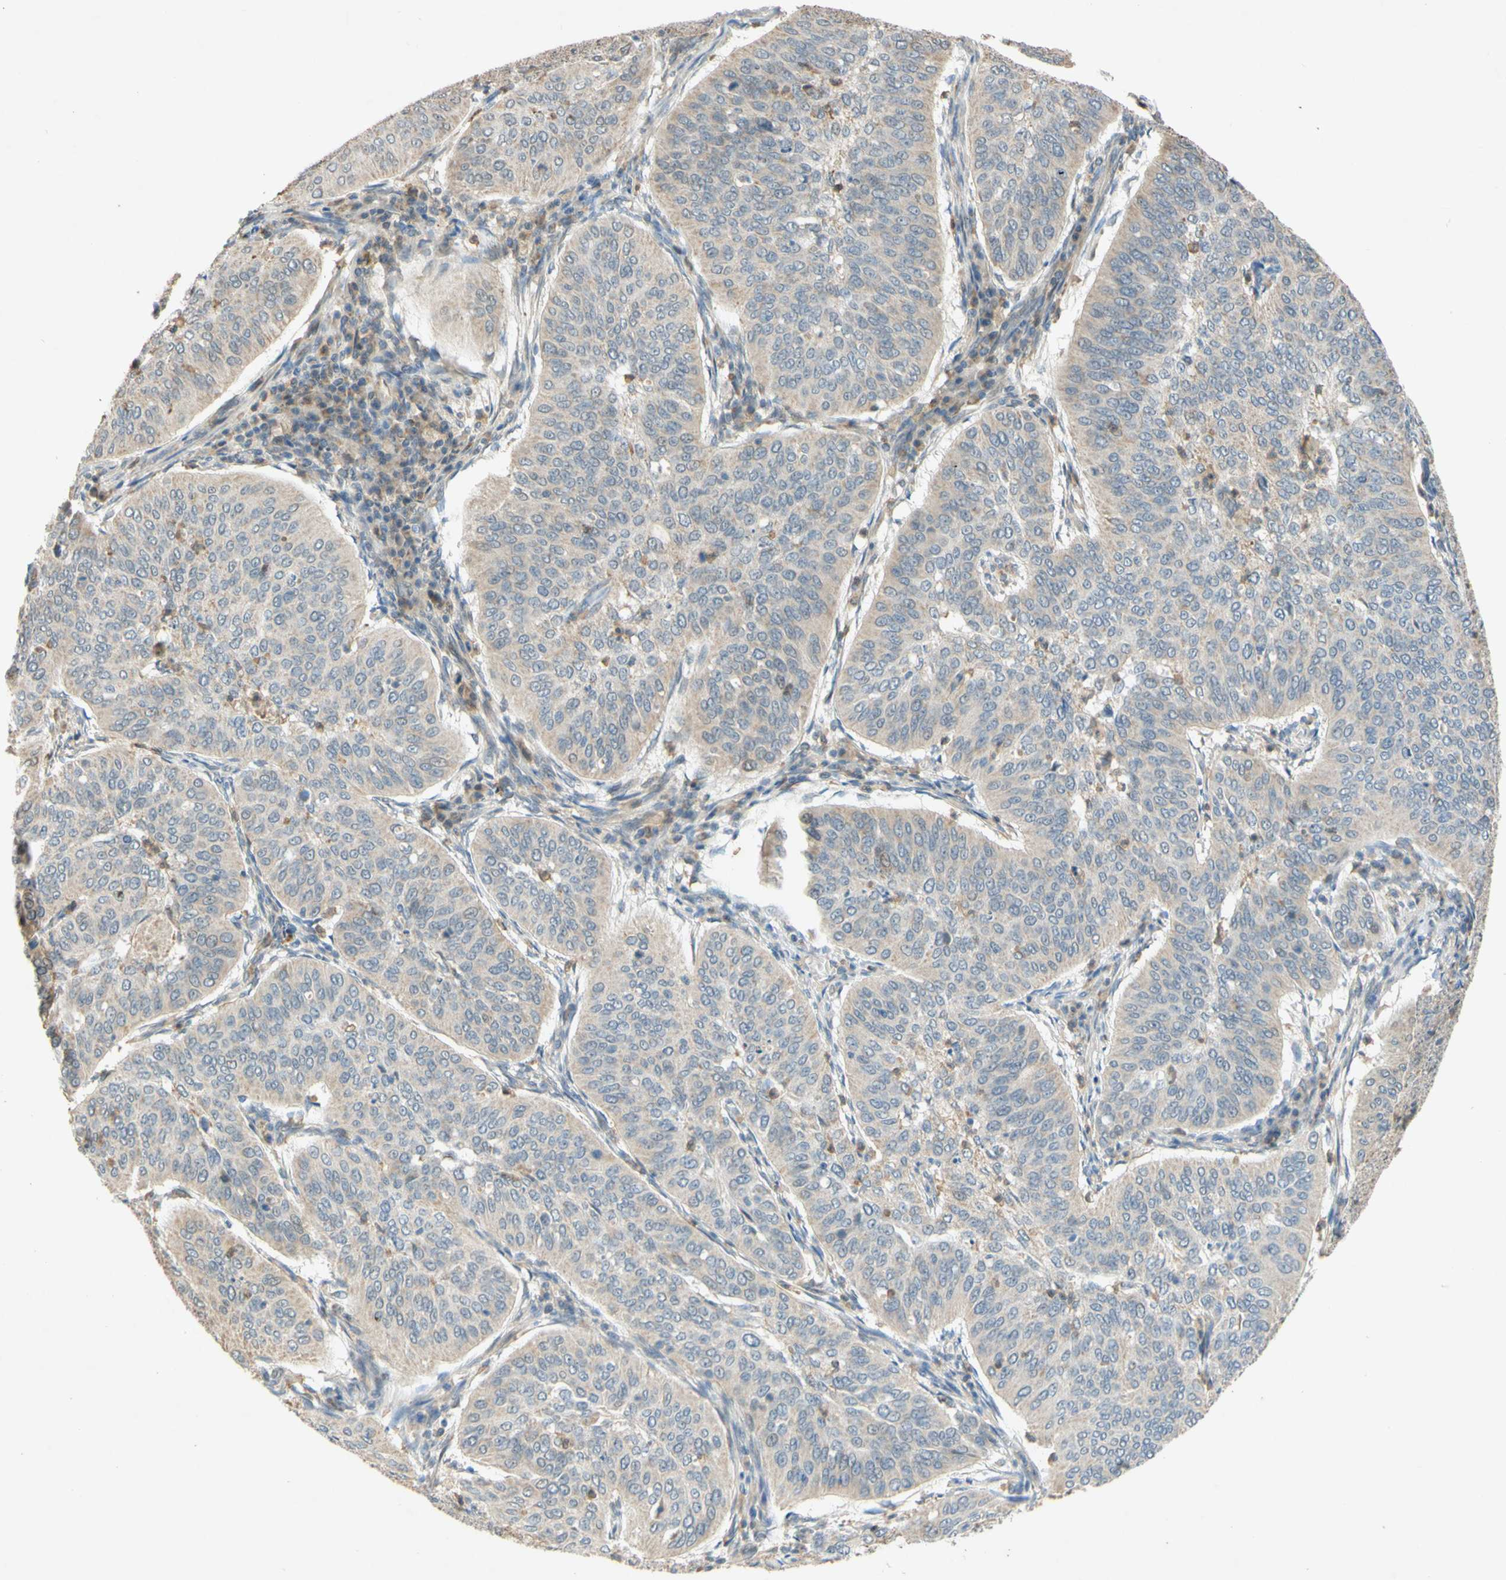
{"staining": {"intensity": "weak", "quantity": ">75%", "location": "cytoplasmic/membranous"}, "tissue": "cervical cancer", "cell_type": "Tumor cells", "image_type": "cancer", "snomed": [{"axis": "morphology", "description": "Normal tissue, NOS"}, {"axis": "morphology", "description": "Squamous cell carcinoma, NOS"}, {"axis": "topography", "description": "Cervix"}], "caption": "A micrograph showing weak cytoplasmic/membranous staining in about >75% of tumor cells in cervical cancer, as visualized by brown immunohistochemical staining.", "gene": "GATA1", "patient": {"sex": "female", "age": 39}}